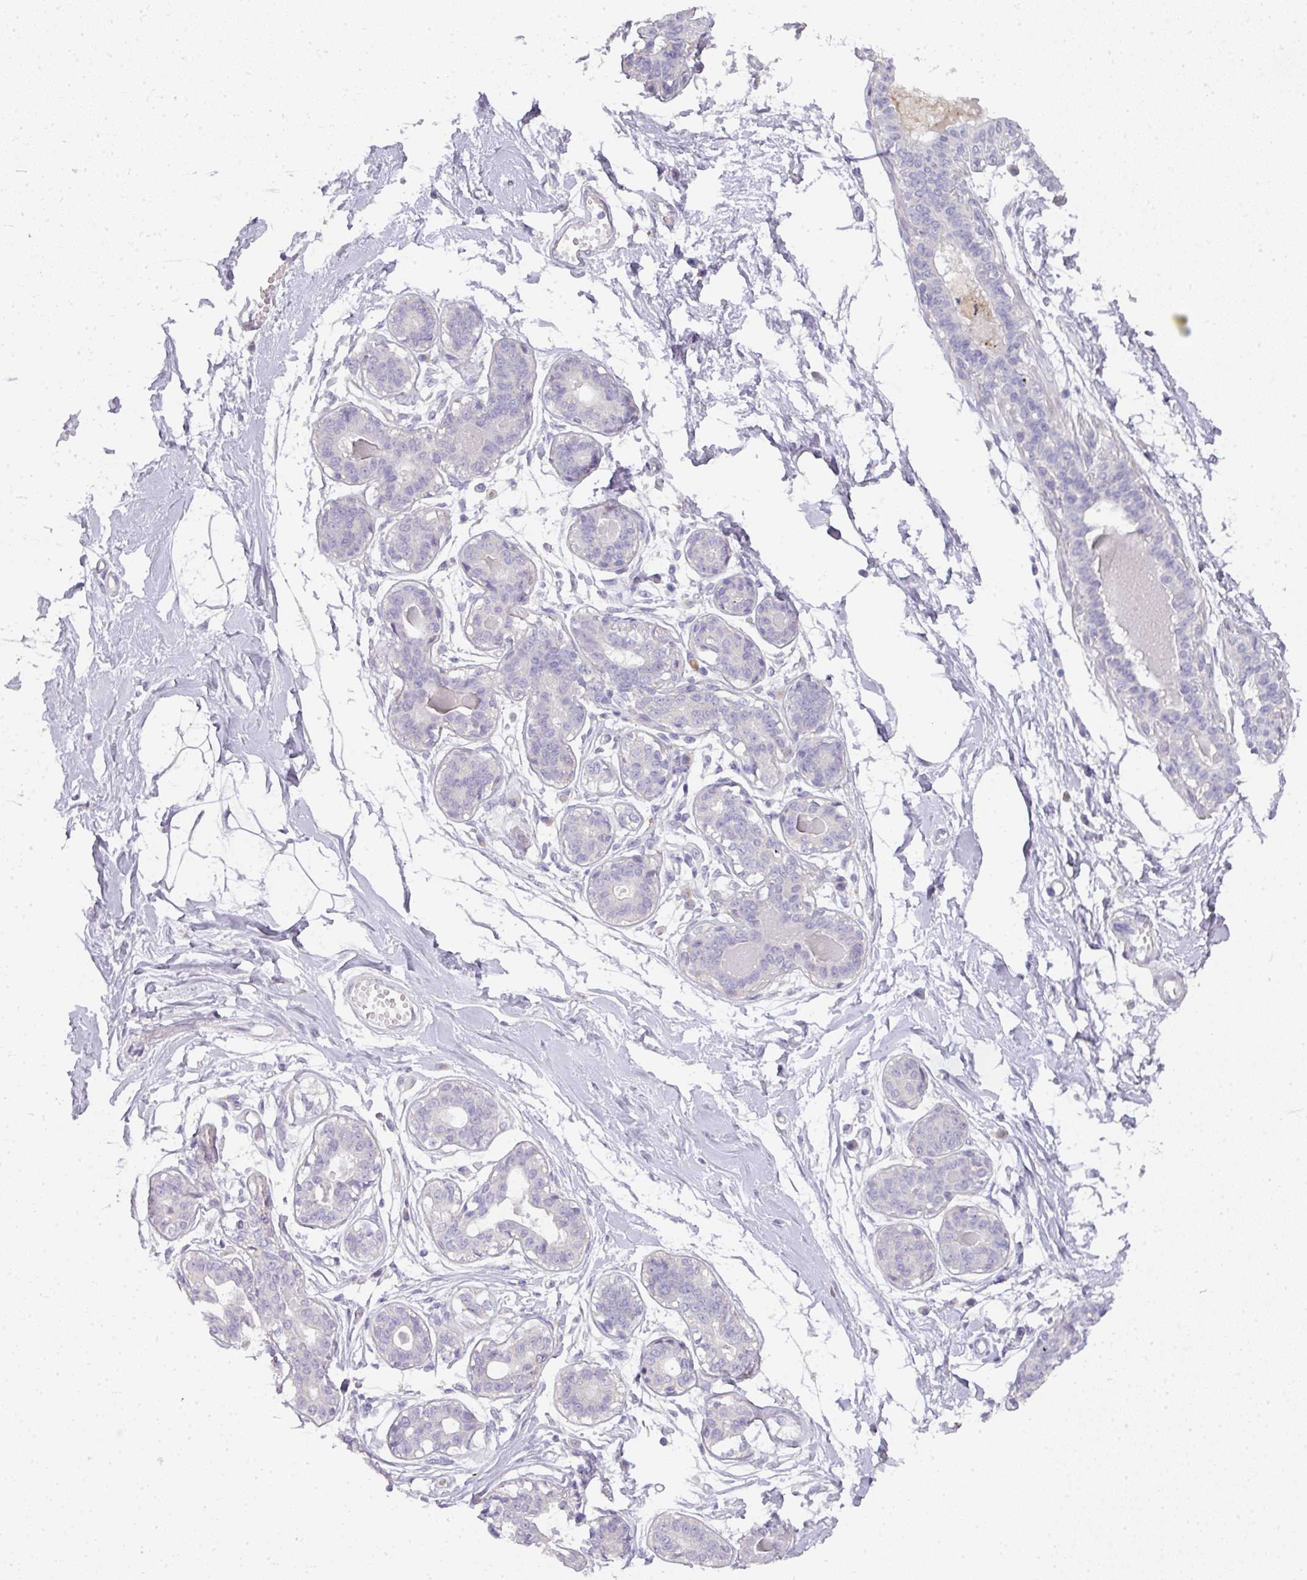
{"staining": {"intensity": "negative", "quantity": "none", "location": "none"}, "tissue": "breast", "cell_type": "Adipocytes", "image_type": "normal", "snomed": [{"axis": "morphology", "description": "Normal tissue, NOS"}, {"axis": "topography", "description": "Breast"}], "caption": "IHC histopathology image of benign breast: breast stained with DAB reveals no significant protein positivity in adipocytes. Brightfield microscopy of immunohistochemistry stained with DAB (3,3'-diaminobenzidine) (brown) and hematoxylin (blue), captured at high magnification.", "gene": "HHEX", "patient": {"sex": "female", "age": 45}}